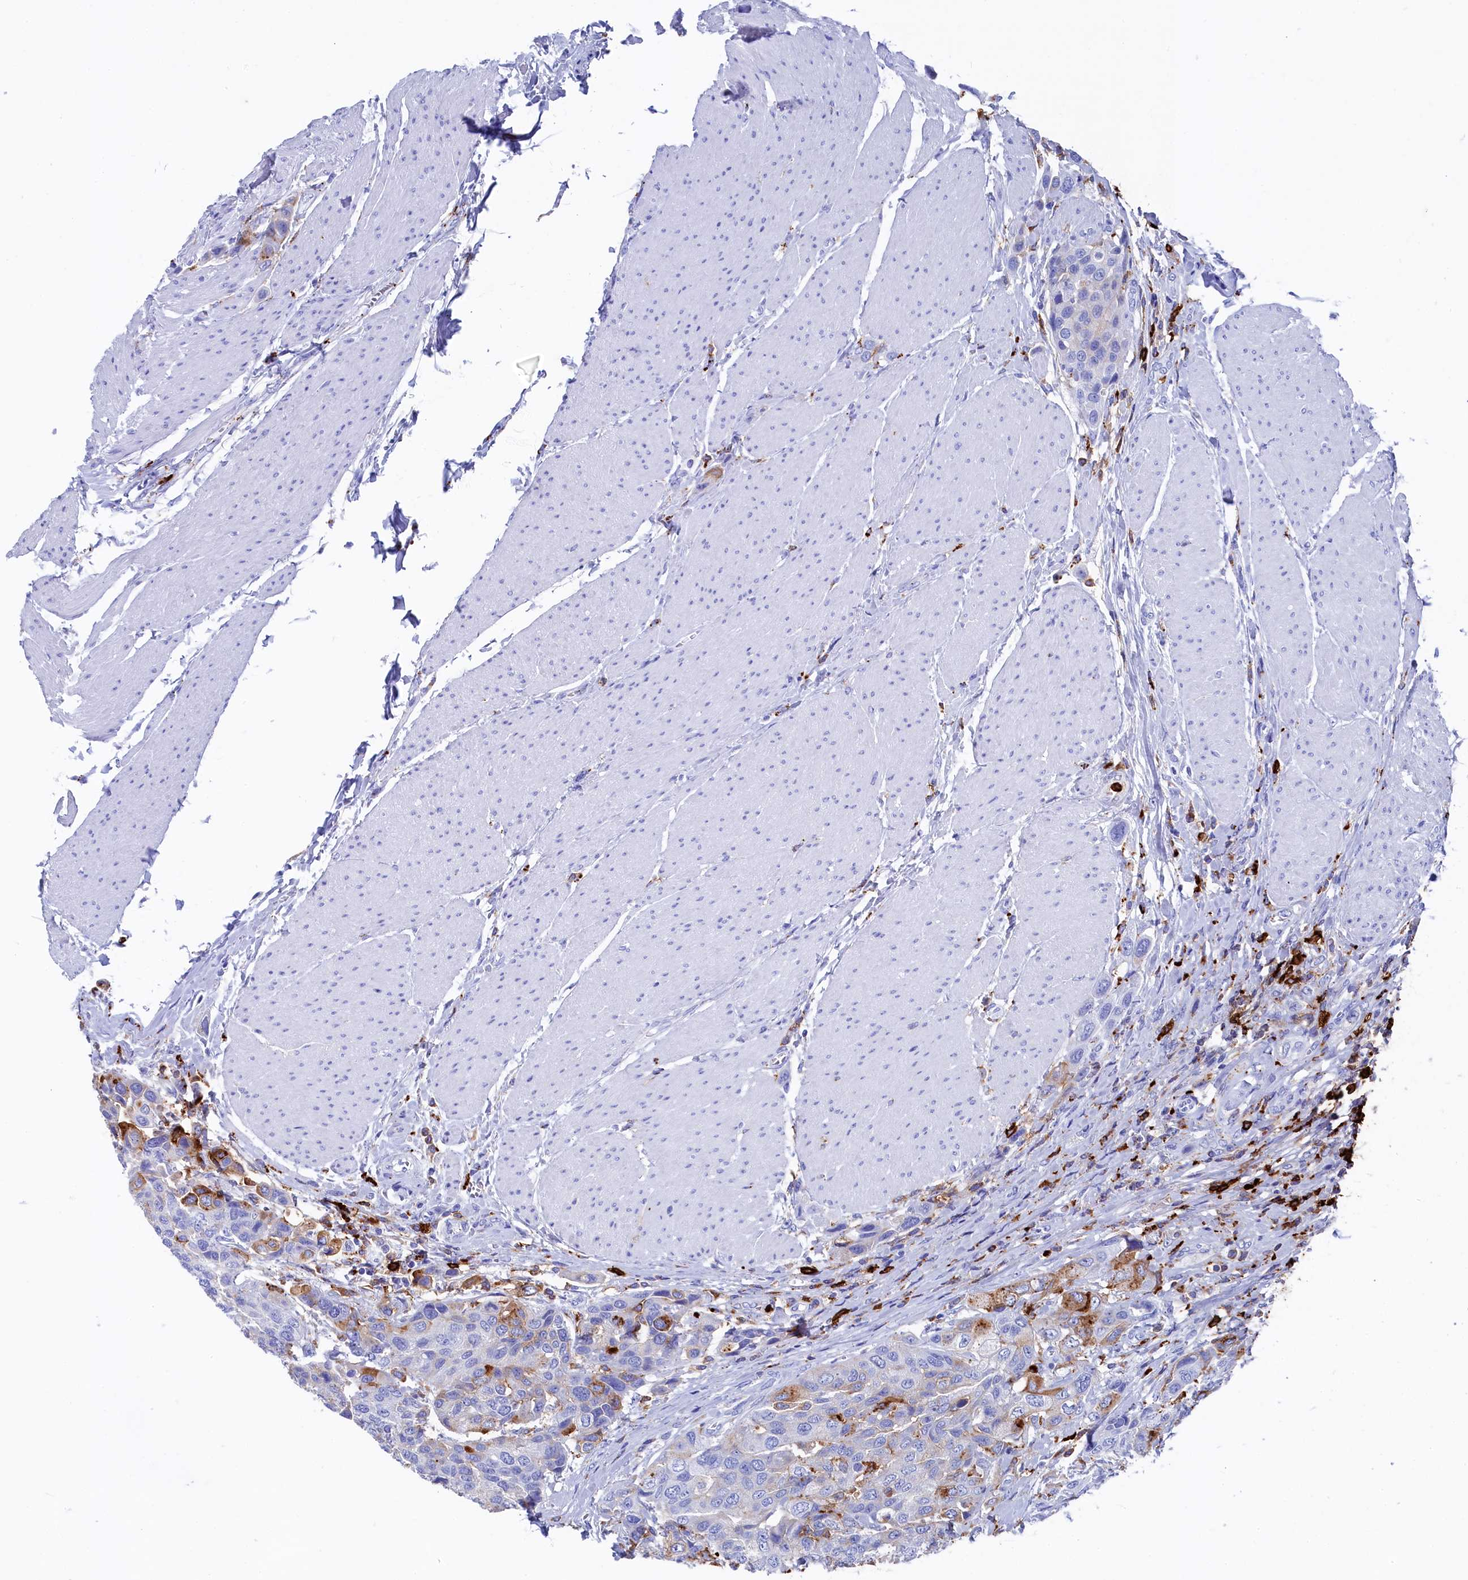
{"staining": {"intensity": "moderate", "quantity": "<25%", "location": "cytoplasmic/membranous"}, "tissue": "urothelial cancer", "cell_type": "Tumor cells", "image_type": "cancer", "snomed": [{"axis": "morphology", "description": "Urothelial carcinoma, High grade"}, {"axis": "topography", "description": "Urinary bladder"}], "caption": "Urothelial carcinoma (high-grade) stained with a protein marker demonstrates moderate staining in tumor cells.", "gene": "PLAC8", "patient": {"sex": "male", "age": 50}}